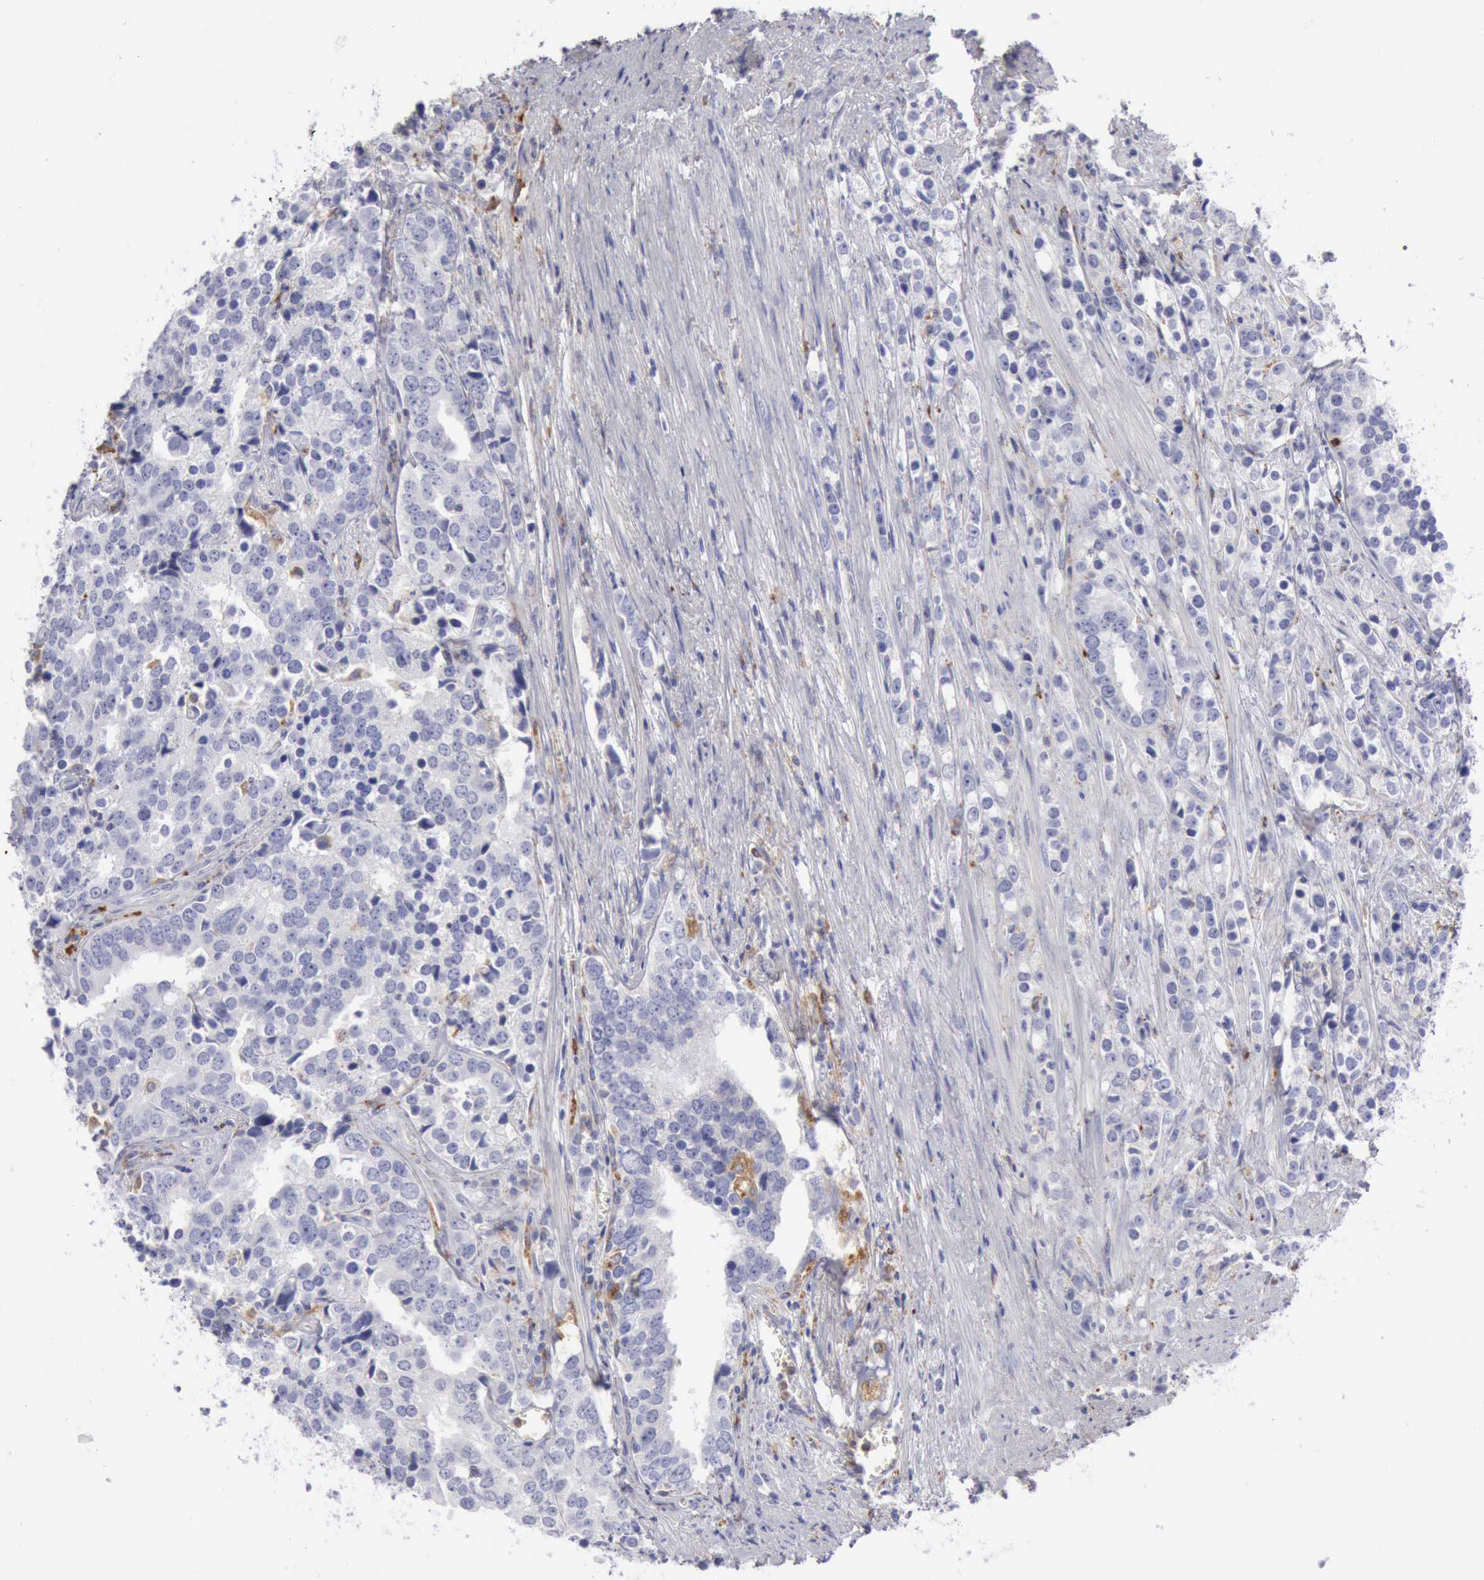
{"staining": {"intensity": "negative", "quantity": "none", "location": "none"}, "tissue": "prostate cancer", "cell_type": "Tumor cells", "image_type": "cancer", "snomed": [{"axis": "morphology", "description": "Adenocarcinoma, High grade"}, {"axis": "topography", "description": "Prostate"}], "caption": "Tumor cells show no significant protein expression in prostate cancer (adenocarcinoma (high-grade)). (Immunohistochemistry, brightfield microscopy, high magnification).", "gene": "CTSS", "patient": {"sex": "male", "age": 71}}